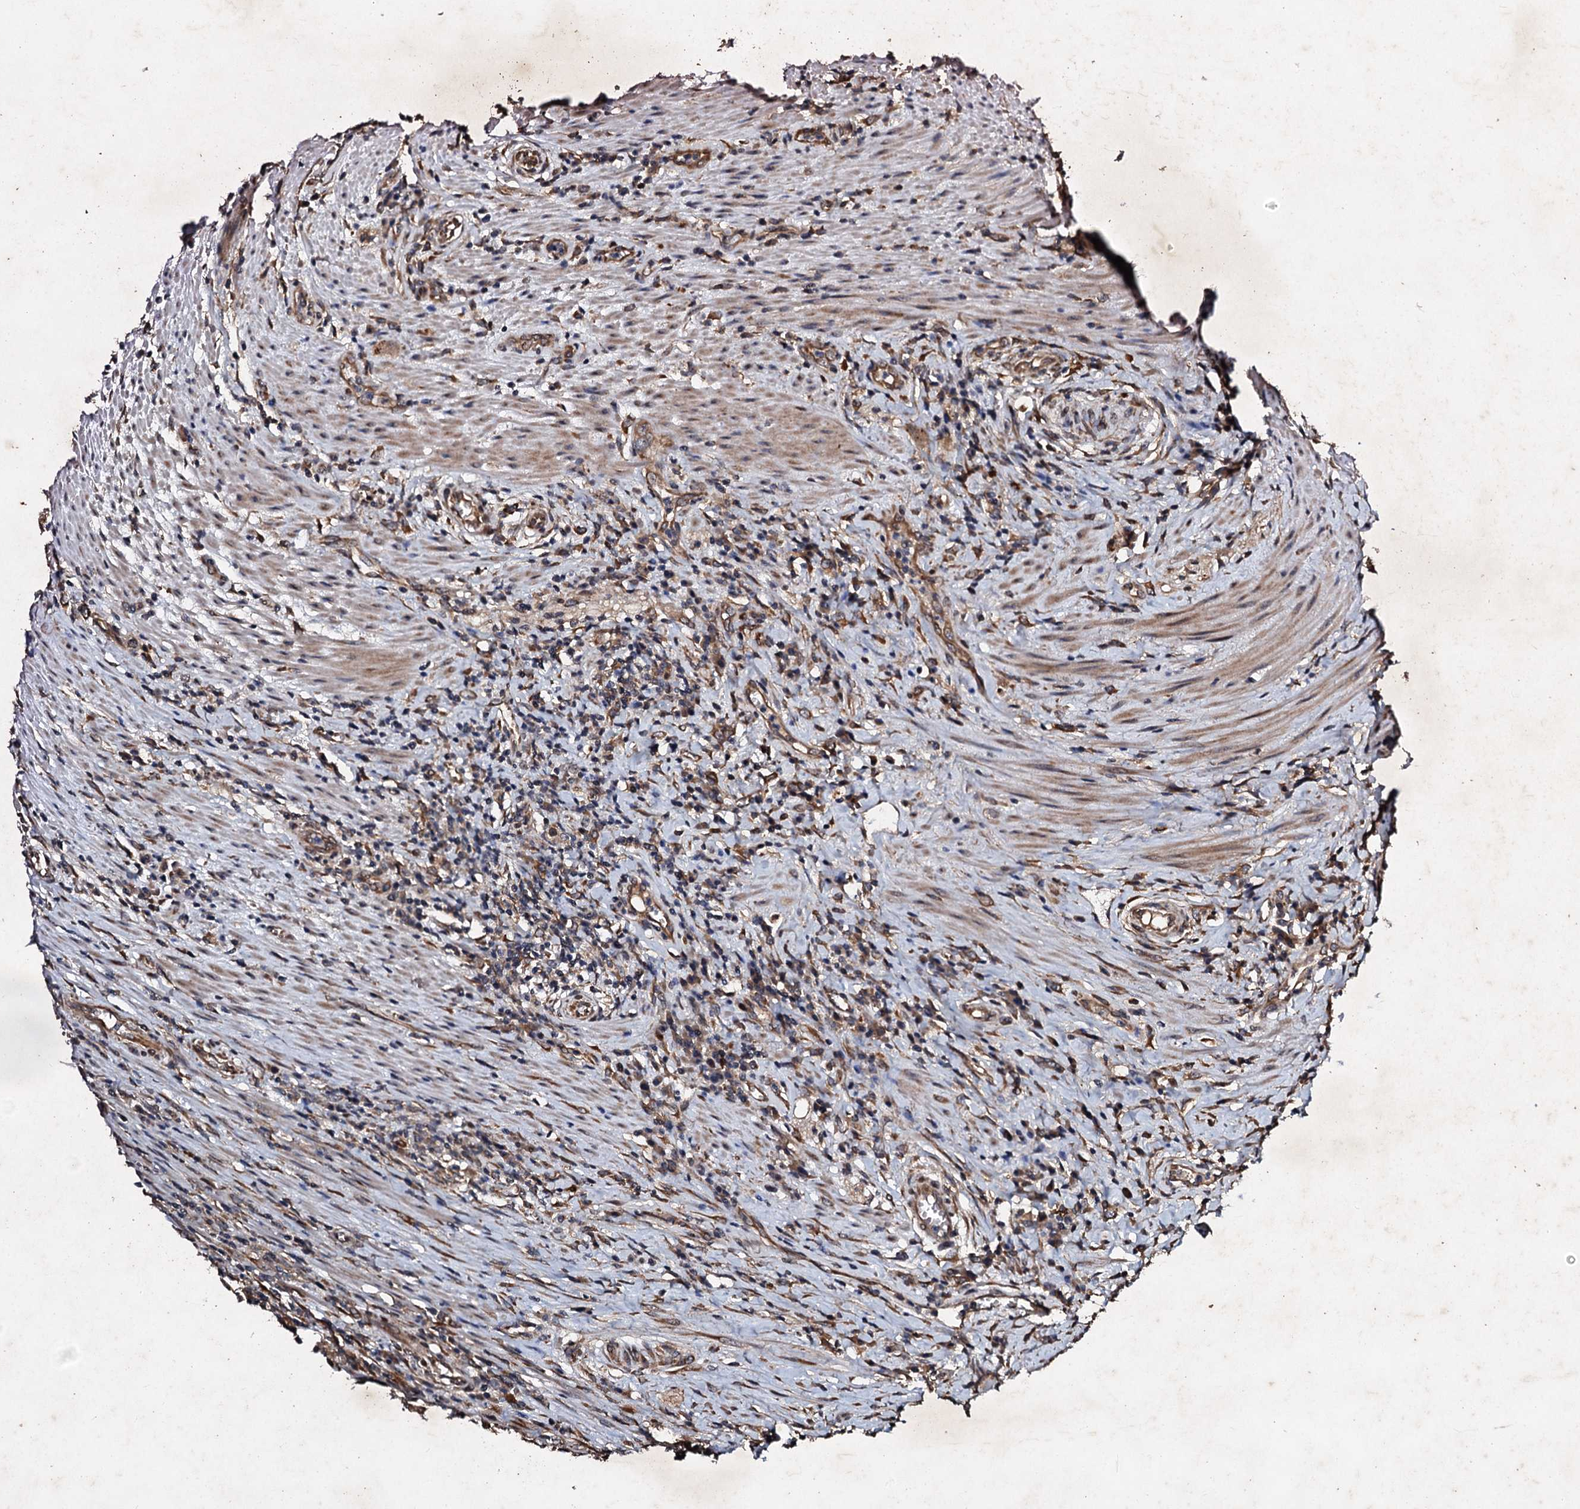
{"staining": {"intensity": "moderate", "quantity": ">75%", "location": "cytoplasmic/membranous"}, "tissue": "colorectal cancer", "cell_type": "Tumor cells", "image_type": "cancer", "snomed": [{"axis": "morphology", "description": "Adenocarcinoma, NOS"}, {"axis": "topography", "description": "Colon"}], "caption": "The image exhibits a brown stain indicating the presence of a protein in the cytoplasmic/membranous of tumor cells in colorectal adenocarcinoma.", "gene": "ADAMTS10", "patient": {"sex": "male", "age": 62}}